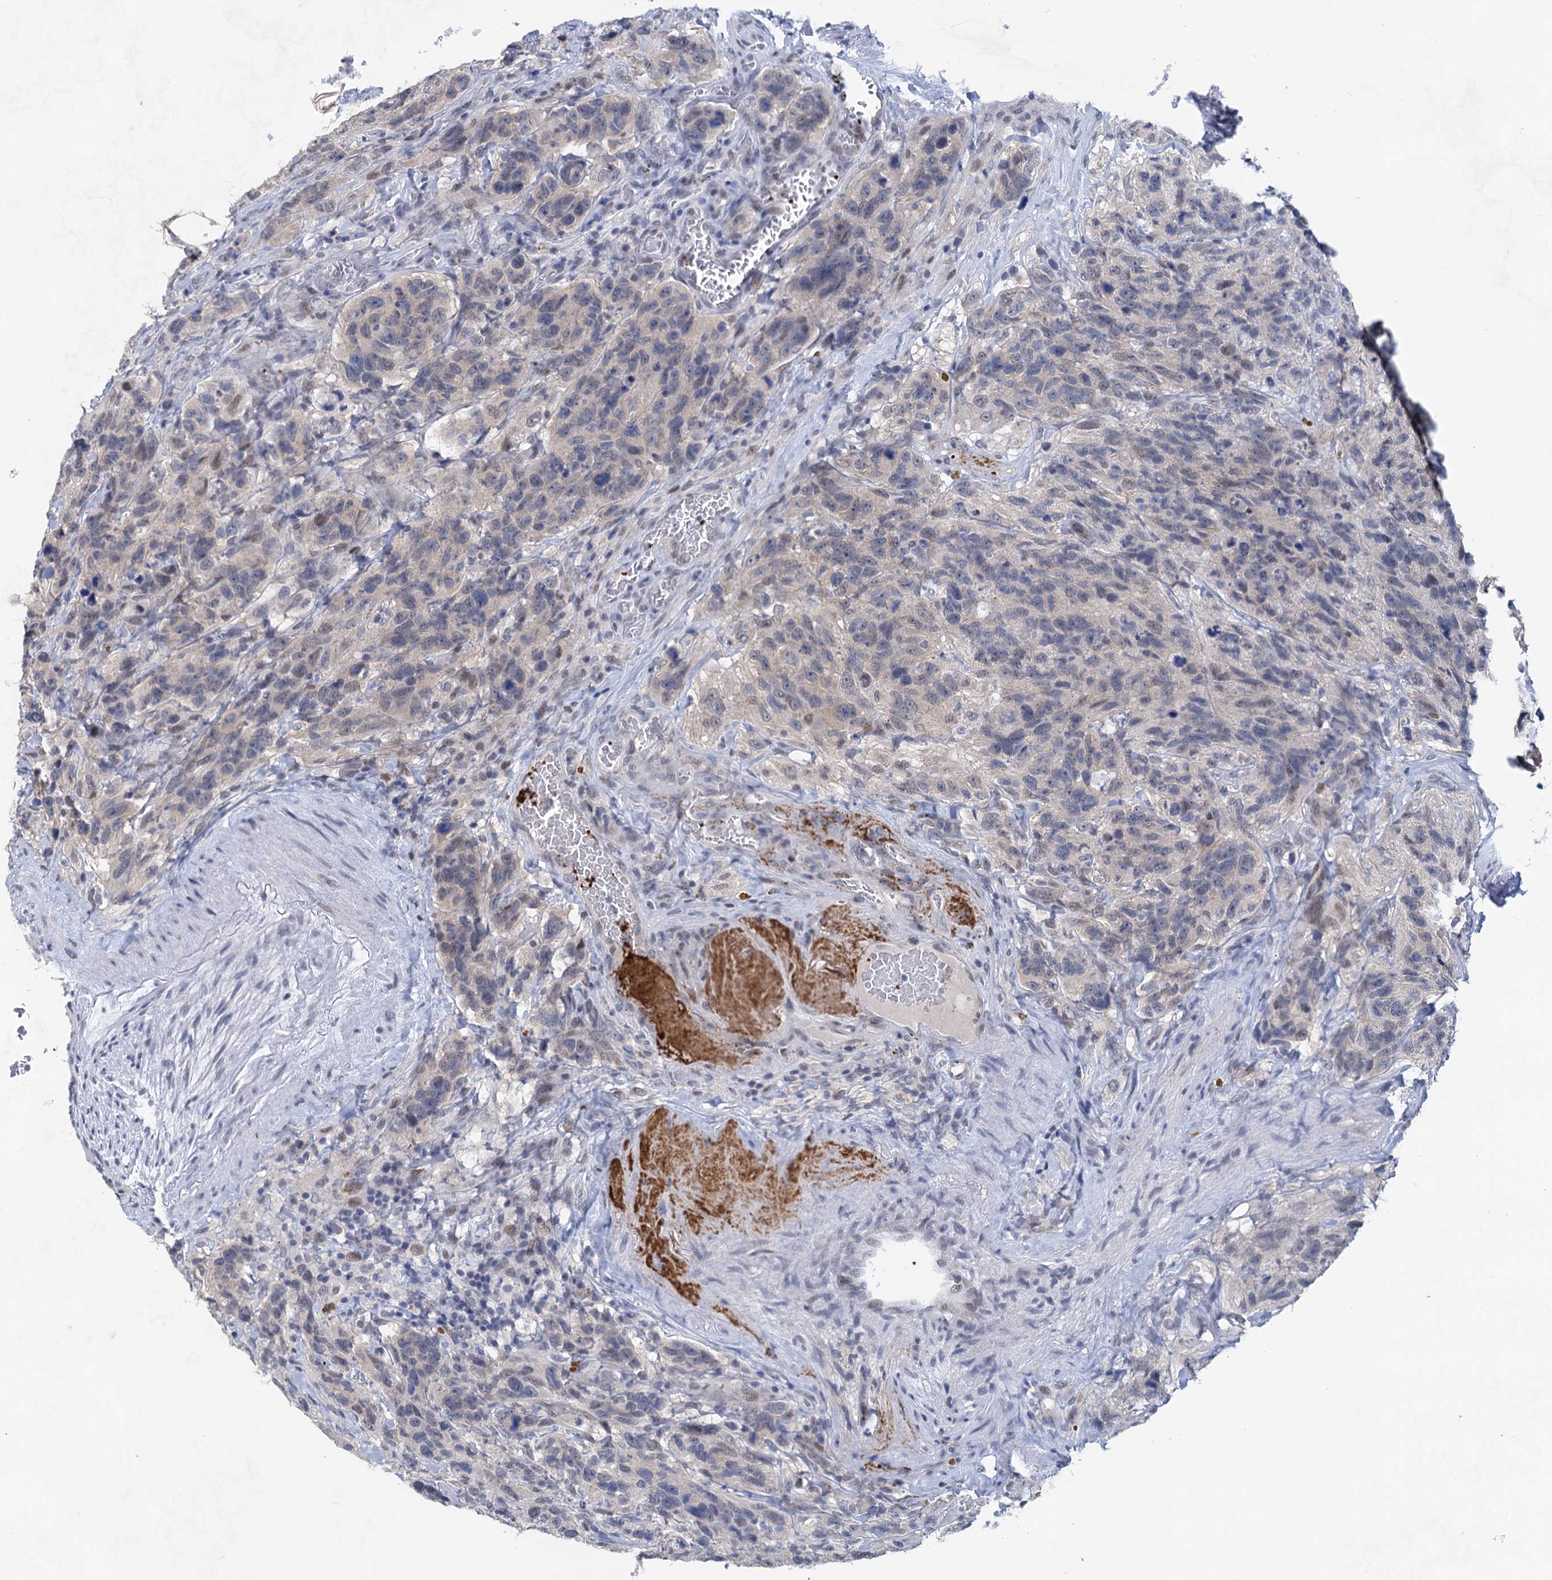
{"staining": {"intensity": "negative", "quantity": "none", "location": "none"}, "tissue": "glioma", "cell_type": "Tumor cells", "image_type": "cancer", "snomed": [{"axis": "morphology", "description": "Glioma, malignant, High grade"}, {"axis": "topography", "description": "Brain"}], "caption": "Immunohistochemical staining of human malignant high-grade glioma reveals no significant positivity in tumor cells. (Stains: DAB (3,3'-diaminobenzidine) immunohistochemistry with hematoxylin counter stain, Microscopy: brightfield microscopy at high magnification).", "gene": "MON2", "patient": {"sex": "male", "age": 69}}